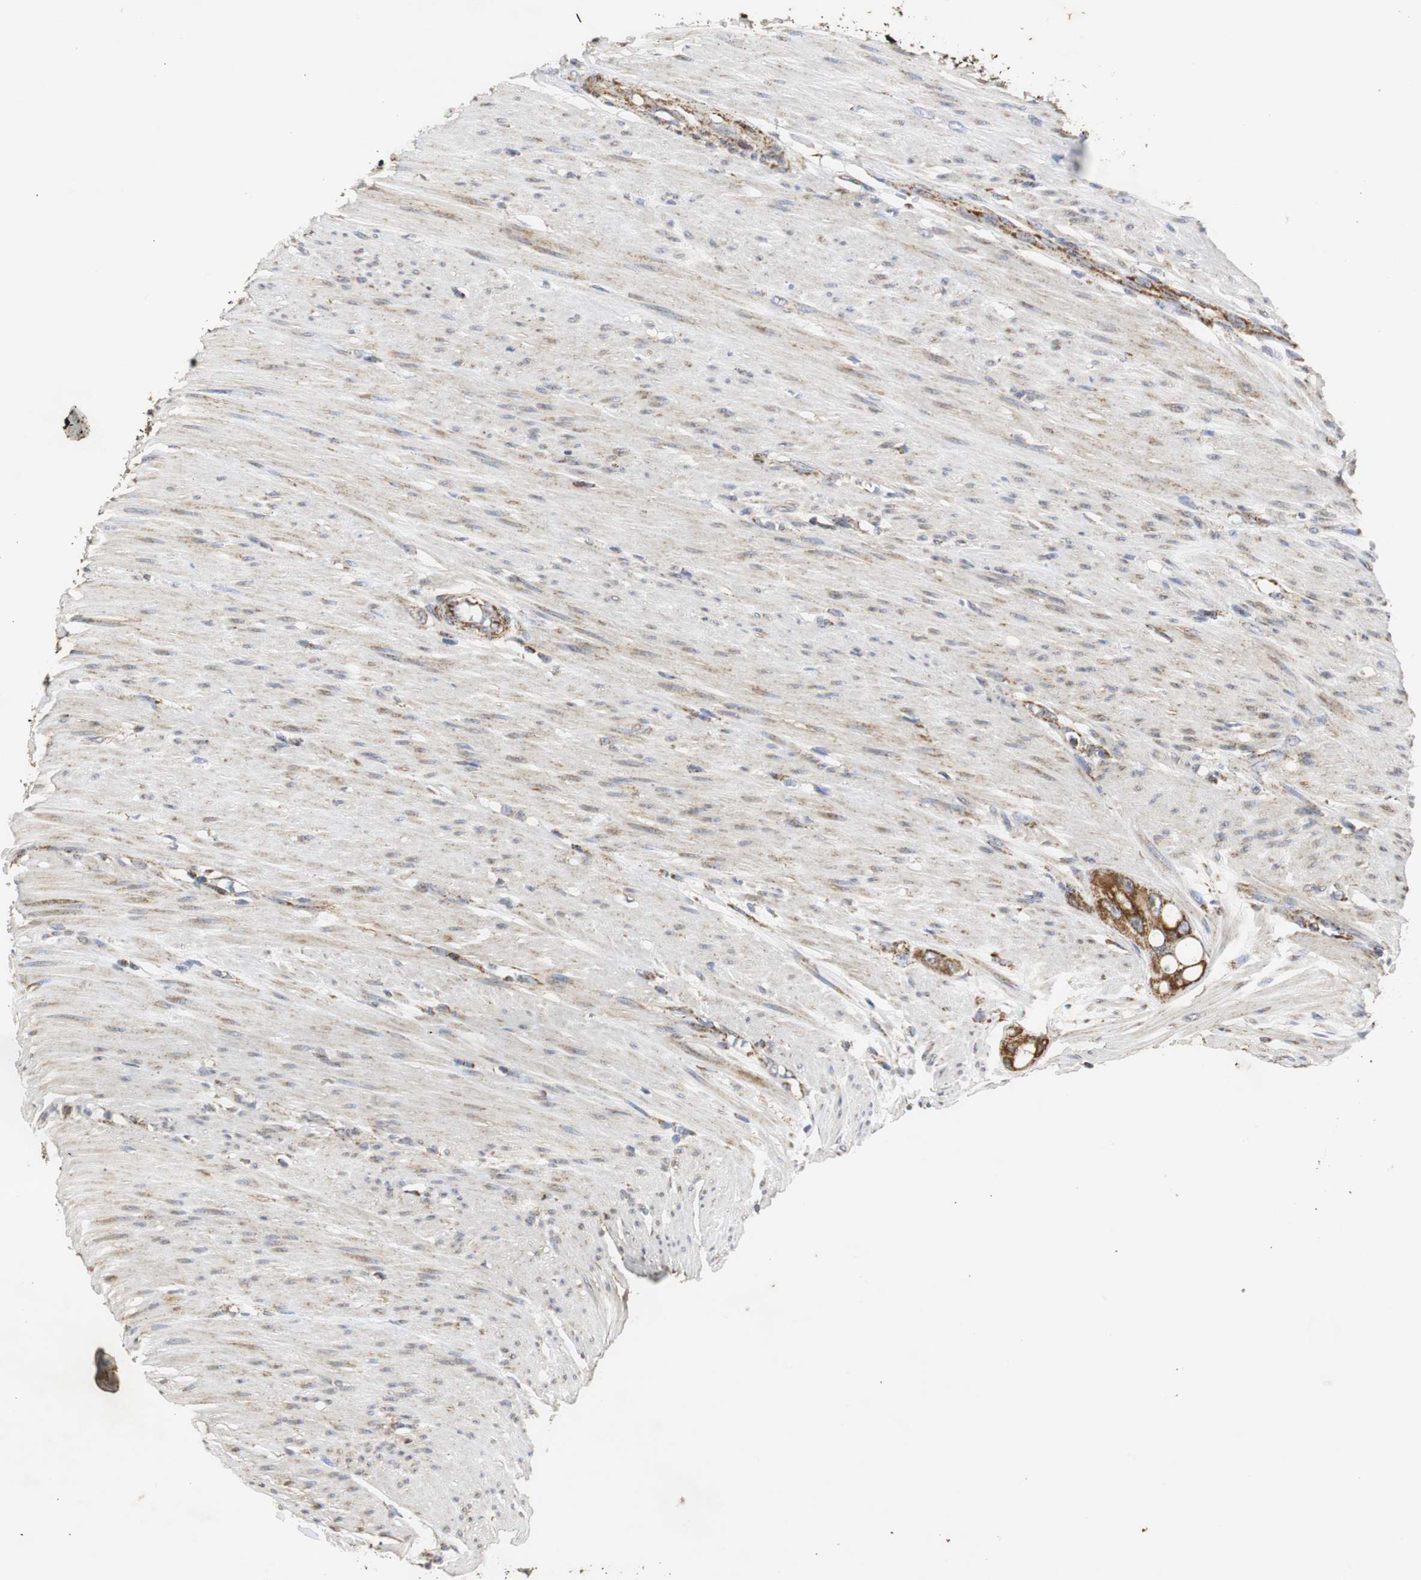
{"staining": {"intensity": "strong", "quantity": ">75%", "location": "cytoplasmic/membranous"}, "tissue": "colorectal cancer", "cell_type": "Tumor cells", "image_type": "cancer", "snomed": [{"axis": "morphology", "description": "Adenocarcinoma, NOS"}, {"axis": "topography", "description": "Colon"}], "caption": "About >75% of tumor cells in colorectal cancer (adenocarcinoma) display strong cytoplasmic/membranous protein expression as visualized by brown immunohistochemical staining.", "gene": "HSD17B10", "patient": {"sex": "female", "age": 57}}